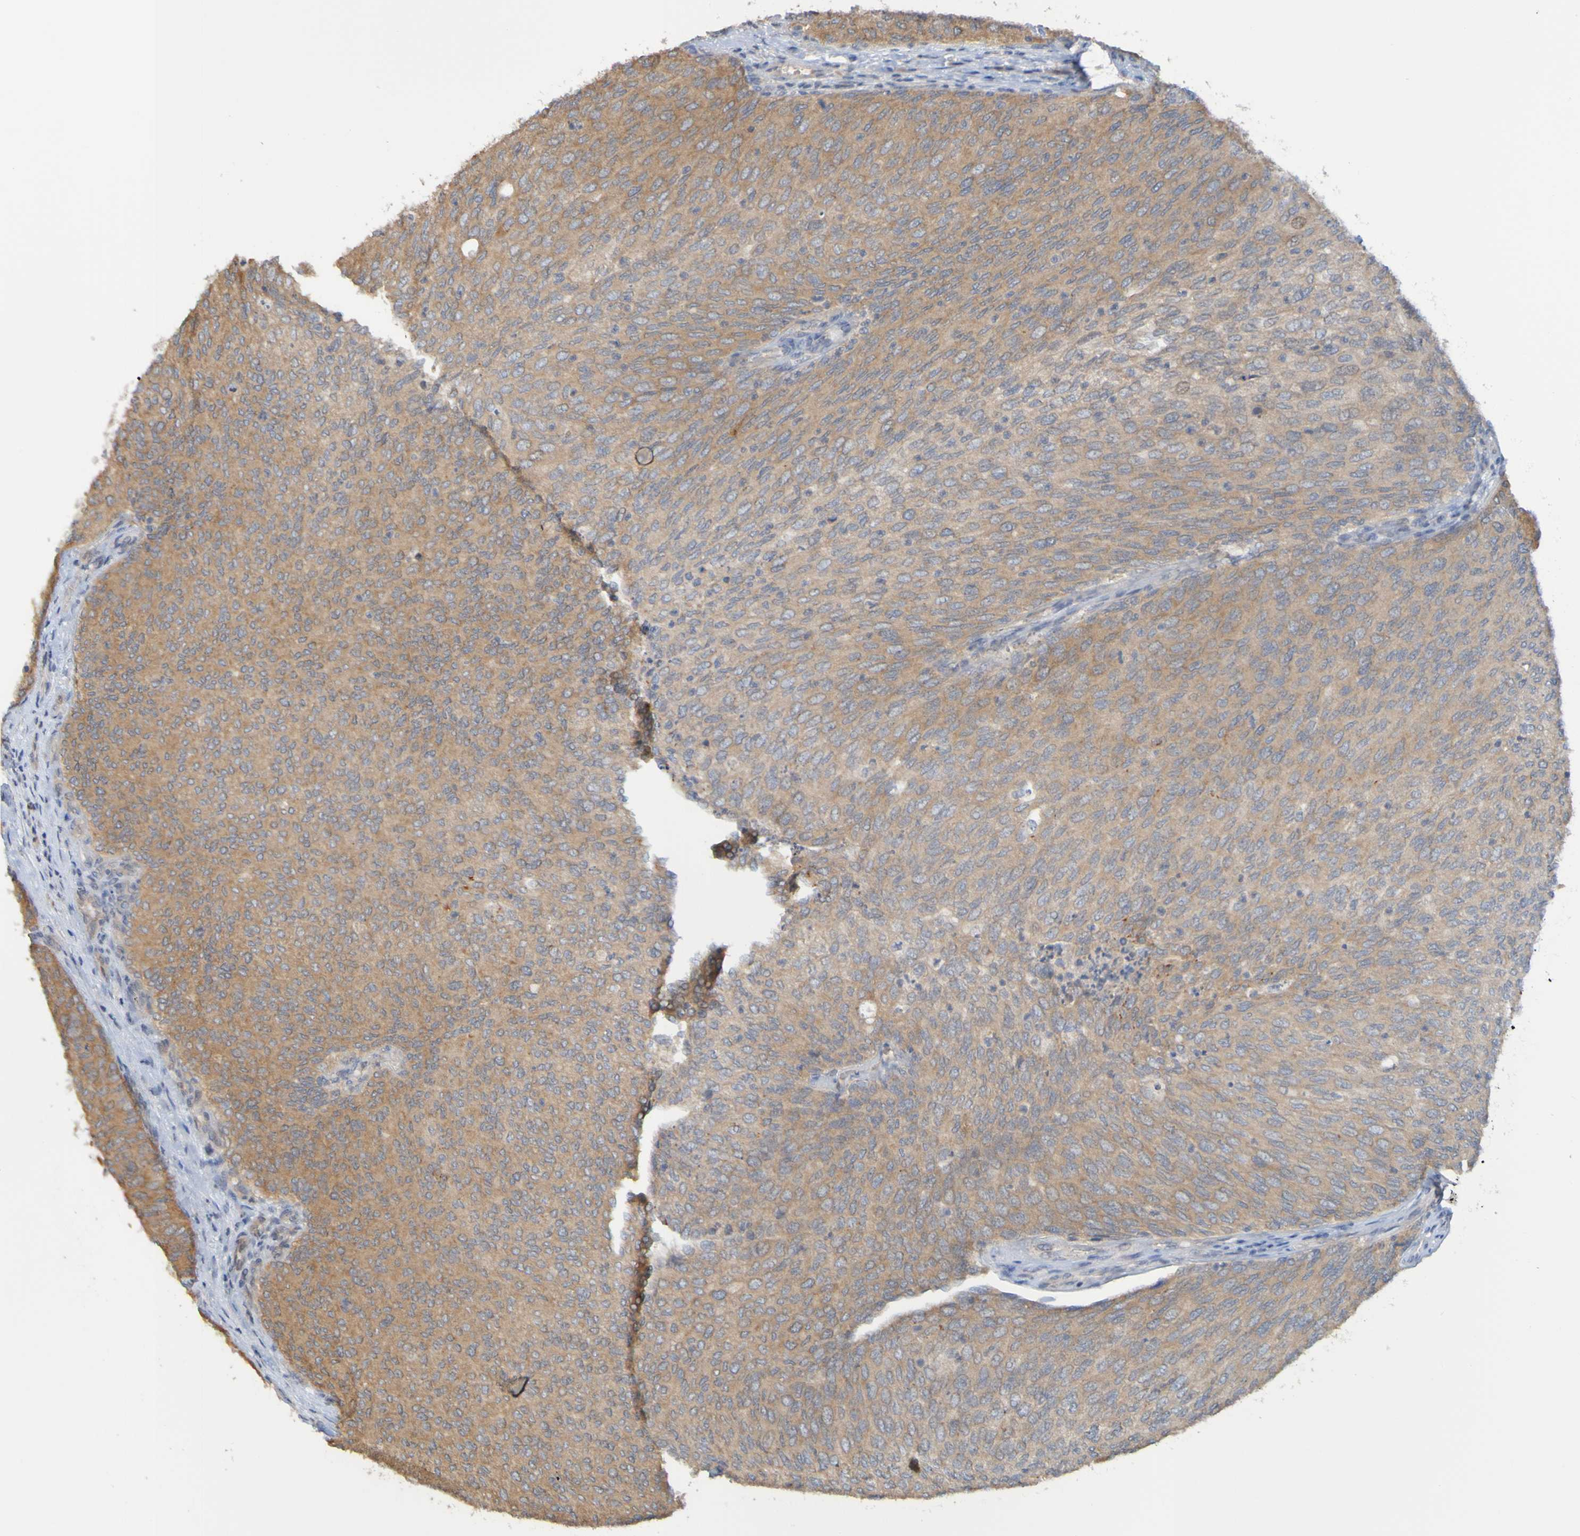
{"staining": {"intensity": "weak", "quantity": ">75%", "location": "cytoplasmic/membranous"}, "tissue": "urothelial cancer", "cell_type": "Tumor cells", "image_type": "cancer", "snomed": [{"axis": "morphology", "description": "Urothelial carcinoma, Low grade"}, {"axis": "topography", "description": "Urinary bladder"}], "caption": "DAB immunohistochemical staining of human urothelial carcinoma (low-grade) exhibits weak cytoplasmic/membranous protein staining in about >75% of tumor cells.", "gene": "NAV2", "patient": {"sex": "female", "age": 79}}